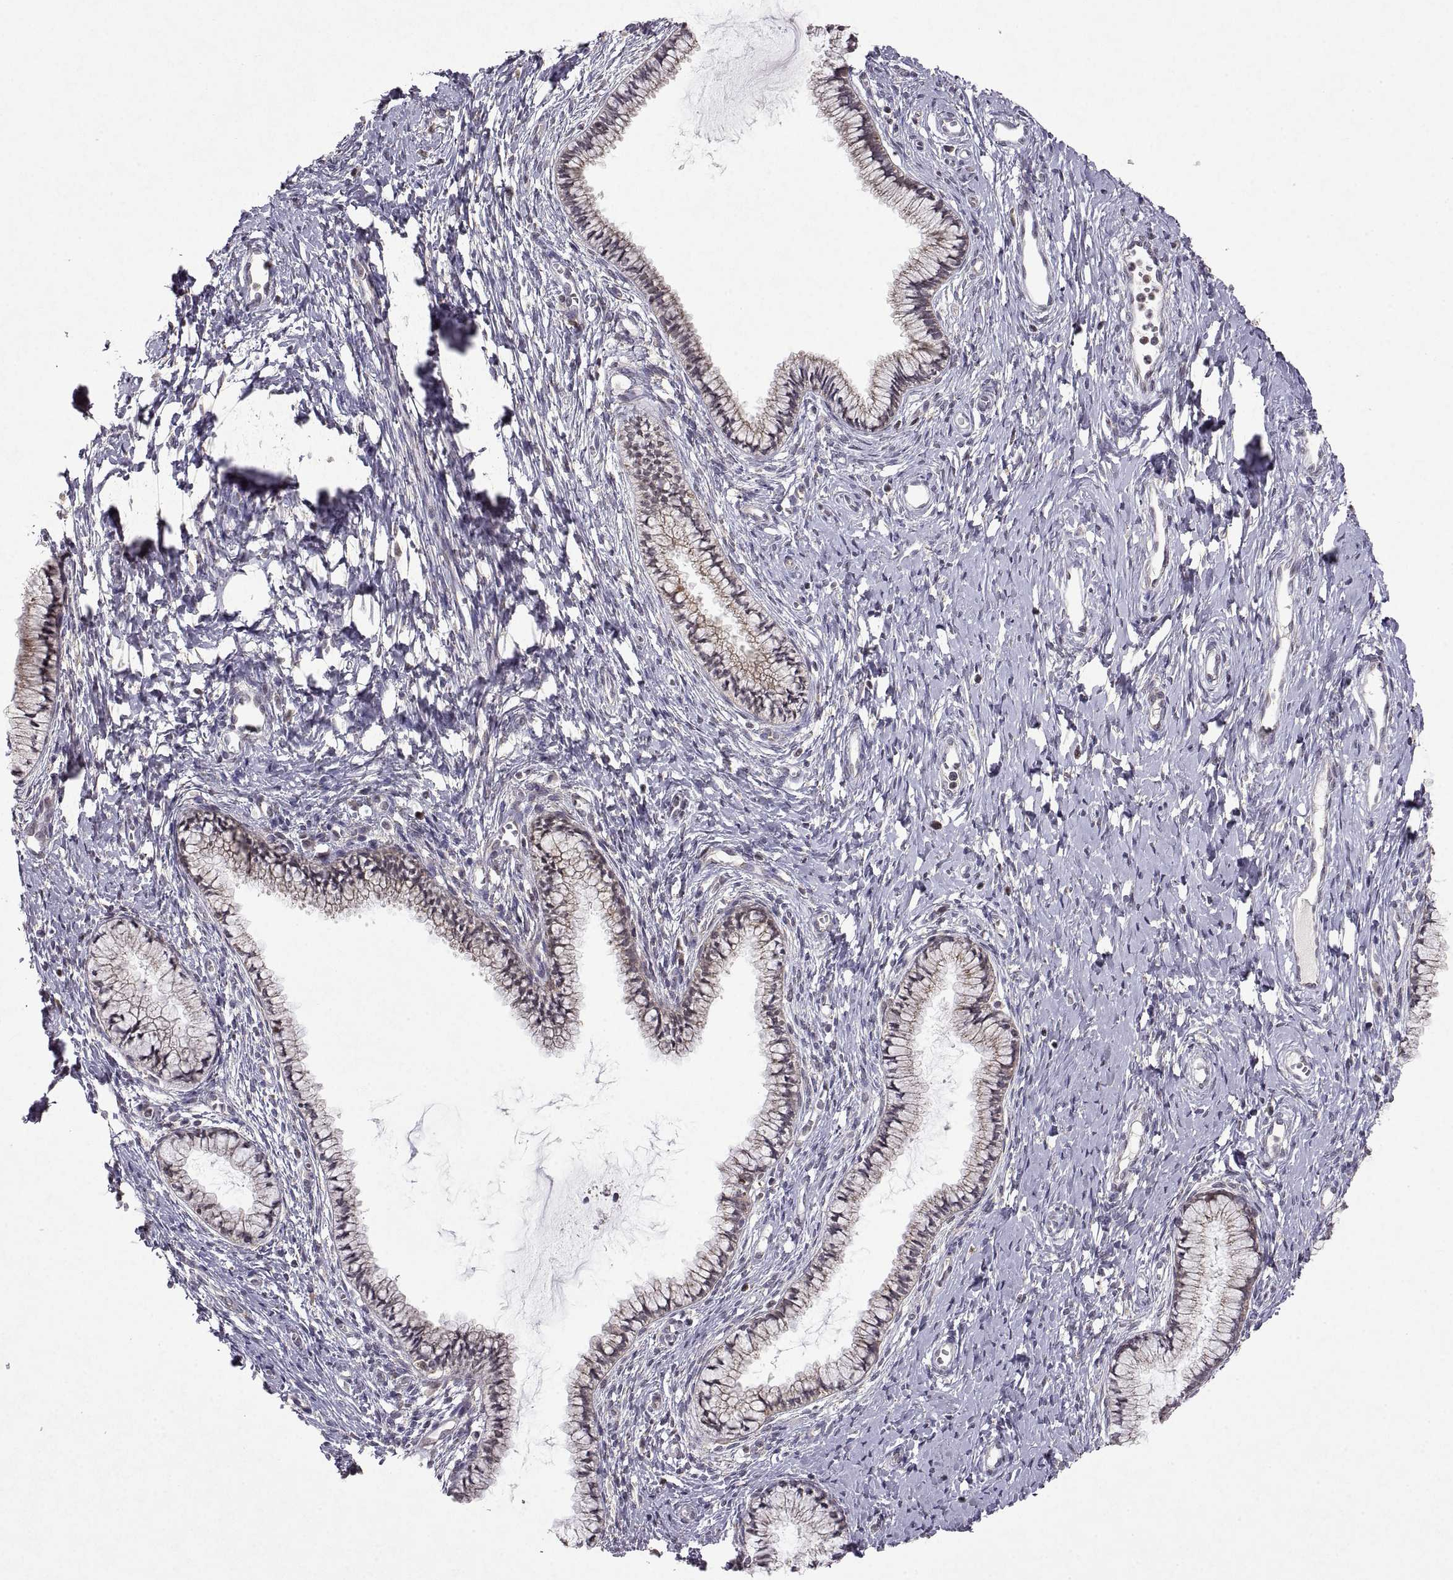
{"staining": {"intensity": "weak", "quantity": "25%-75%", "location": "cytoplasmic/membranous"}, "tissue": "cervix", "cell_type": "Glandular cells", "image_type": "normal", "snomed": [{"axis": "morphology", "description": "Normal tissue, NOS"}, {"axis": "topography", "description": "Cervix"}], "caption": "IHC of unremarkable cervix shows low levels of weak cytoplasmic/membranous staining in about 25%-75% of glandular cells. (DAB IHC, brown staining for protein, blue staining for nuclei).", "gene": "MANBAL", "patient": {"sex": "female", "age": 40}}